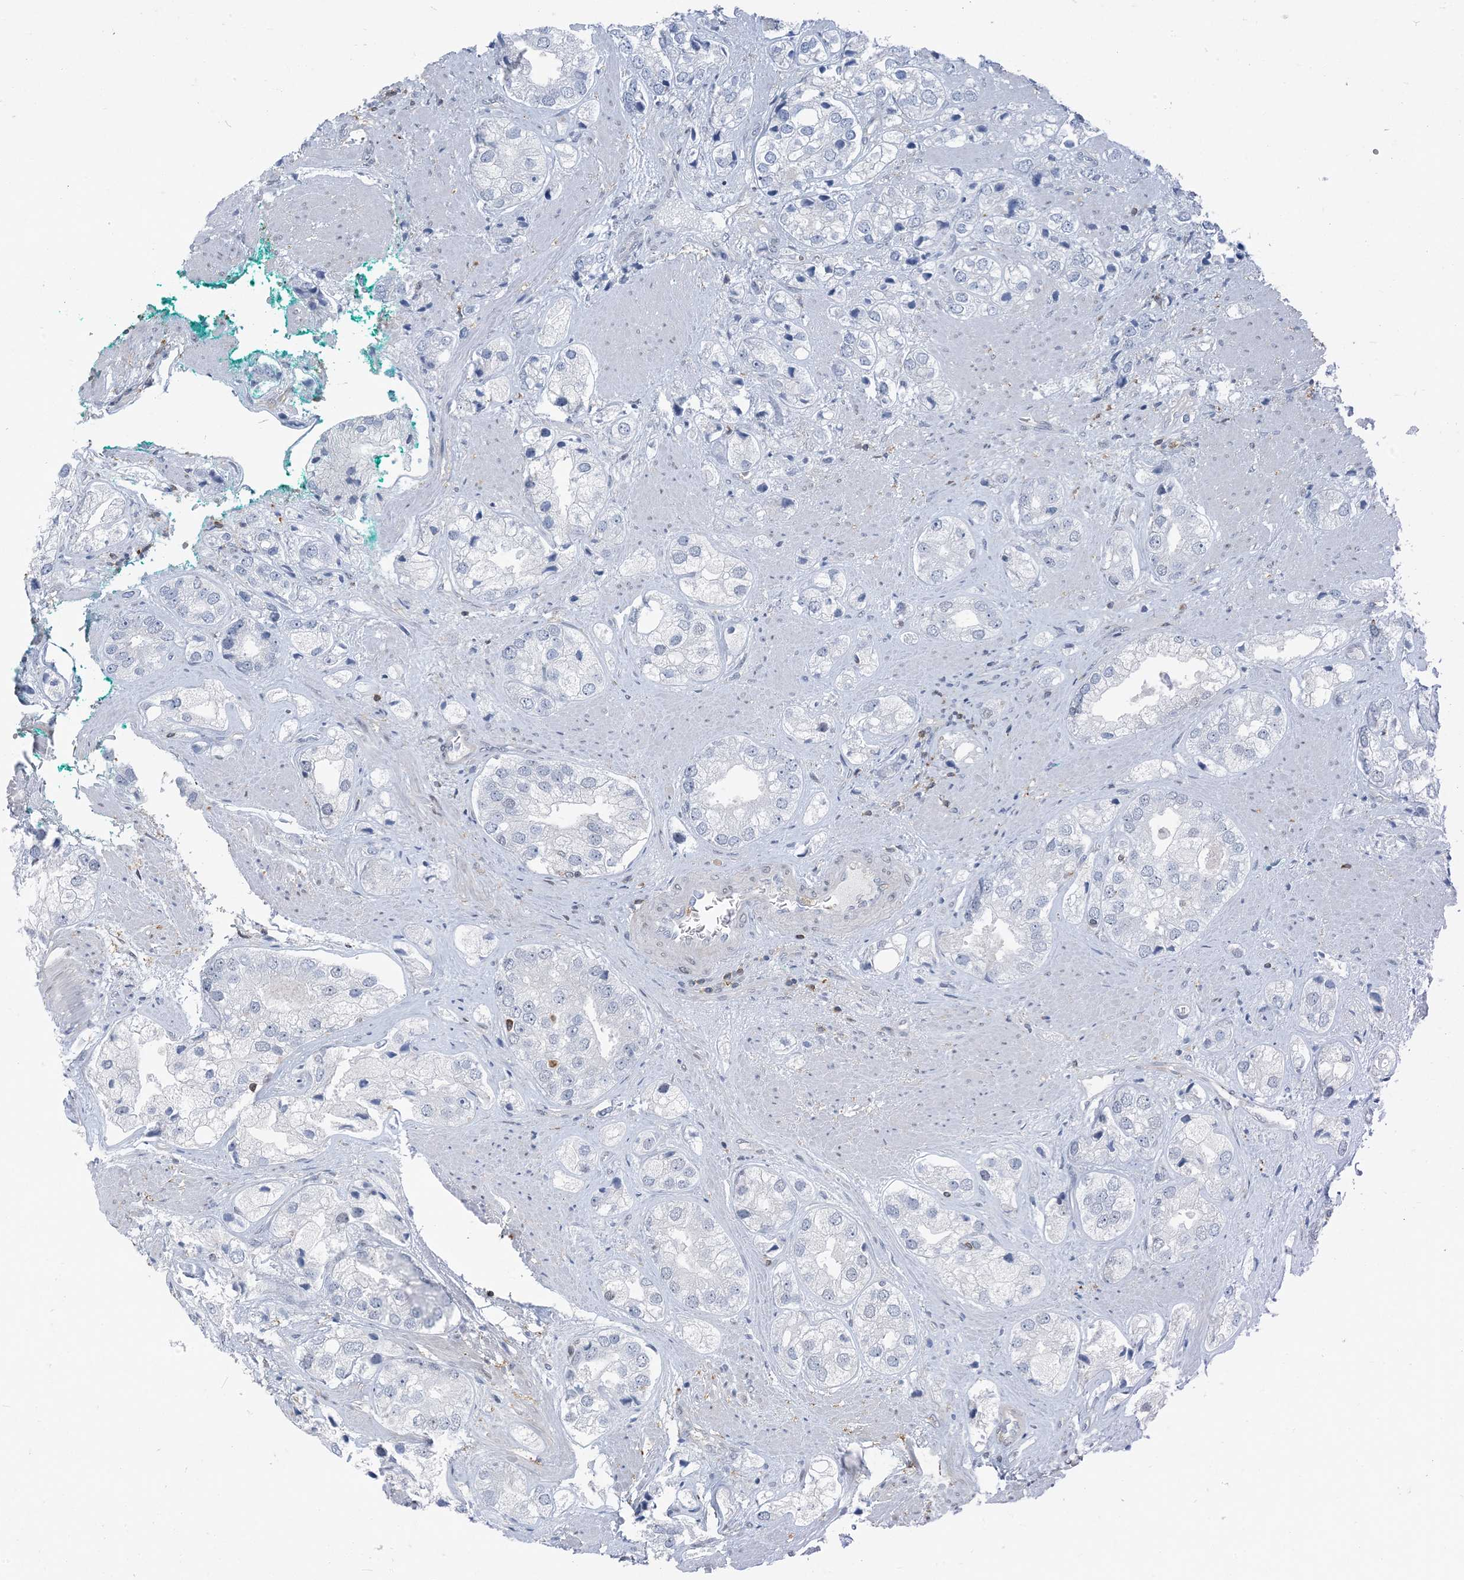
{"staining": {"intensity": "negative", "quantity": "none", "location": "none"}, "tissue": "prostate cancer", "cell_type": "Tumor cells", "image_type": "cancer", "snomed": [{"axis": "morphology", "description": "Adenocarcinoma, High grade"}, {"axis": "topography", "description": "Prostate"}], "caption": "Human prostate cancer stained for a protein using immunohistochemistry (IHC) displays no staining in tumor cells.", "gene": "ZC3H12A", "patient": {"sex": "male", "age": 50}}